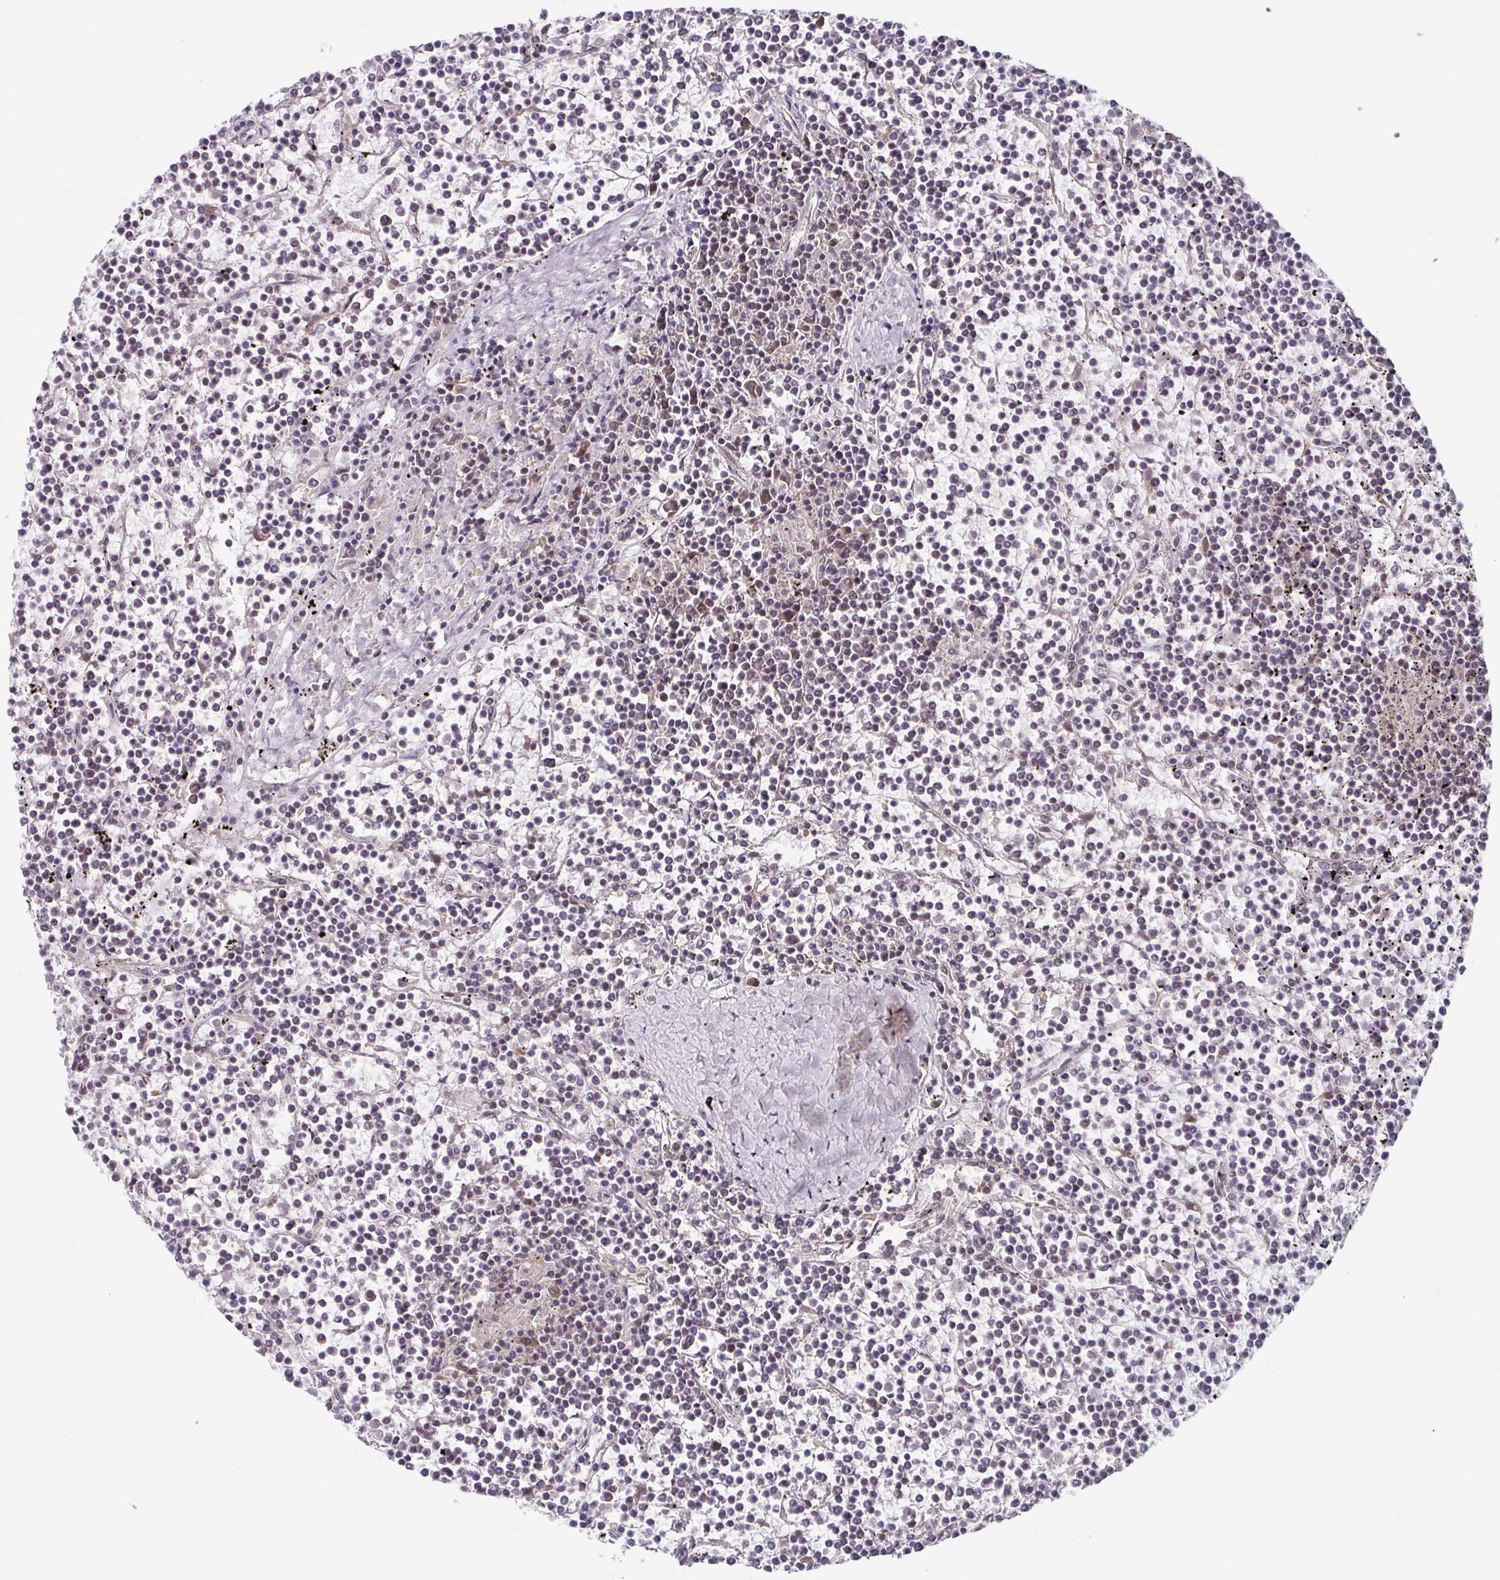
{"staining": {"intensity": "negative", "quantity": "none", "location": "none"}, "tissue": "lymphoma", "cell_type": "Tumor cells", "image_type": "cancer", "snomed": [{"axis": "morphology", "description": "Malignant lymphoma, non-Hodgkin's type, Low grade"}, {"axis": "topography", "description": "Spleen"}], "caption": "Immunohistochemistry (IHC) of lymphoma shows no expression in tumor cells.", "gene": "TTC19", "patient": {"sex": "female", "age": 19}}